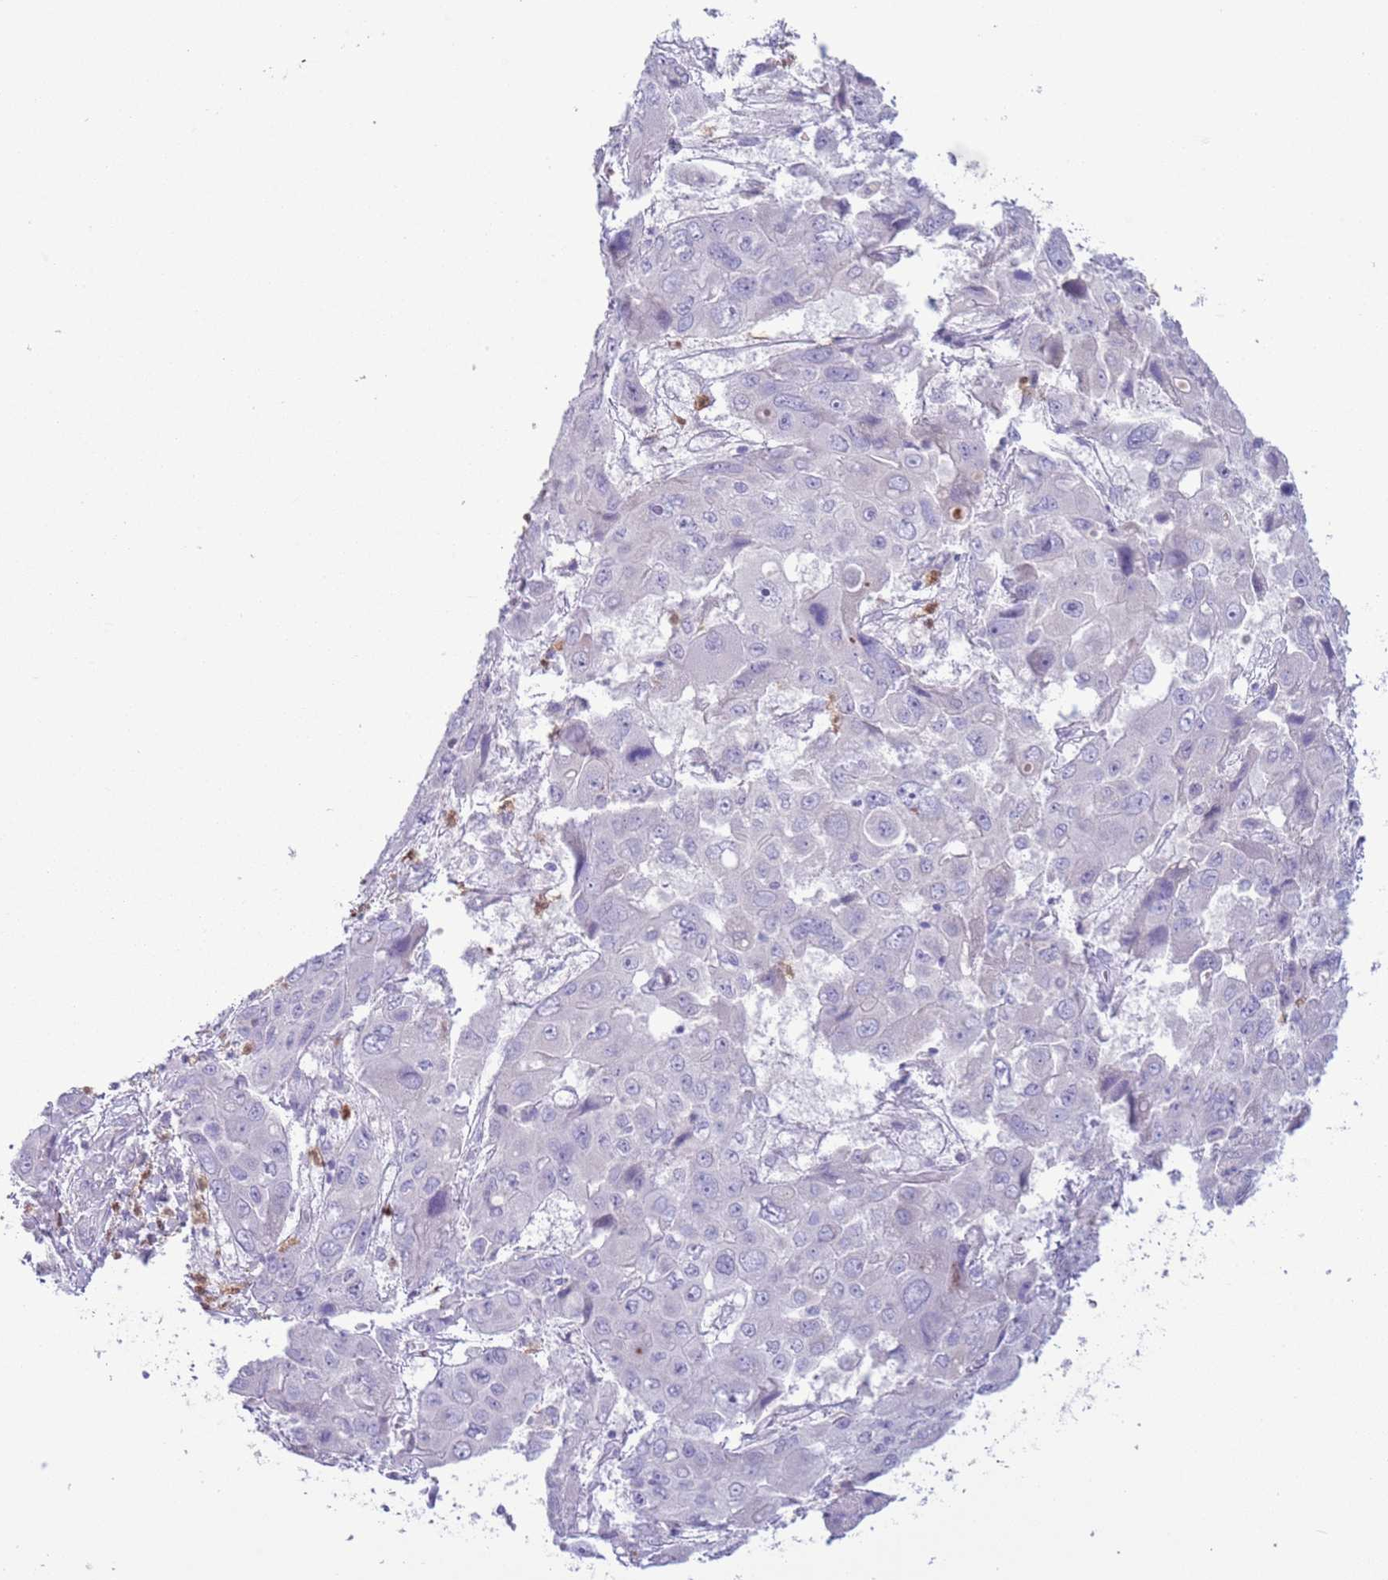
{"staining": {"intensity": "negative", "quantity": "none", "location": "none"}, "tissue": "liver cancer", "cell_type": "Tumor cells", "image_type": "cancer", "snomed": [{"axis": "morphology", "description": "Cholangiocarcinoma"}, {"axis": "topography", "description": "Liver"}], "caption": "High power microscopy histopathology image of an immunohistochemistry (IHC) image of liver cancer (cholangiocarcinoma), revealing no significant expression in tumor cells.", "gene": "OR6M1", "patient": {"sex": "male", "age": 67}}